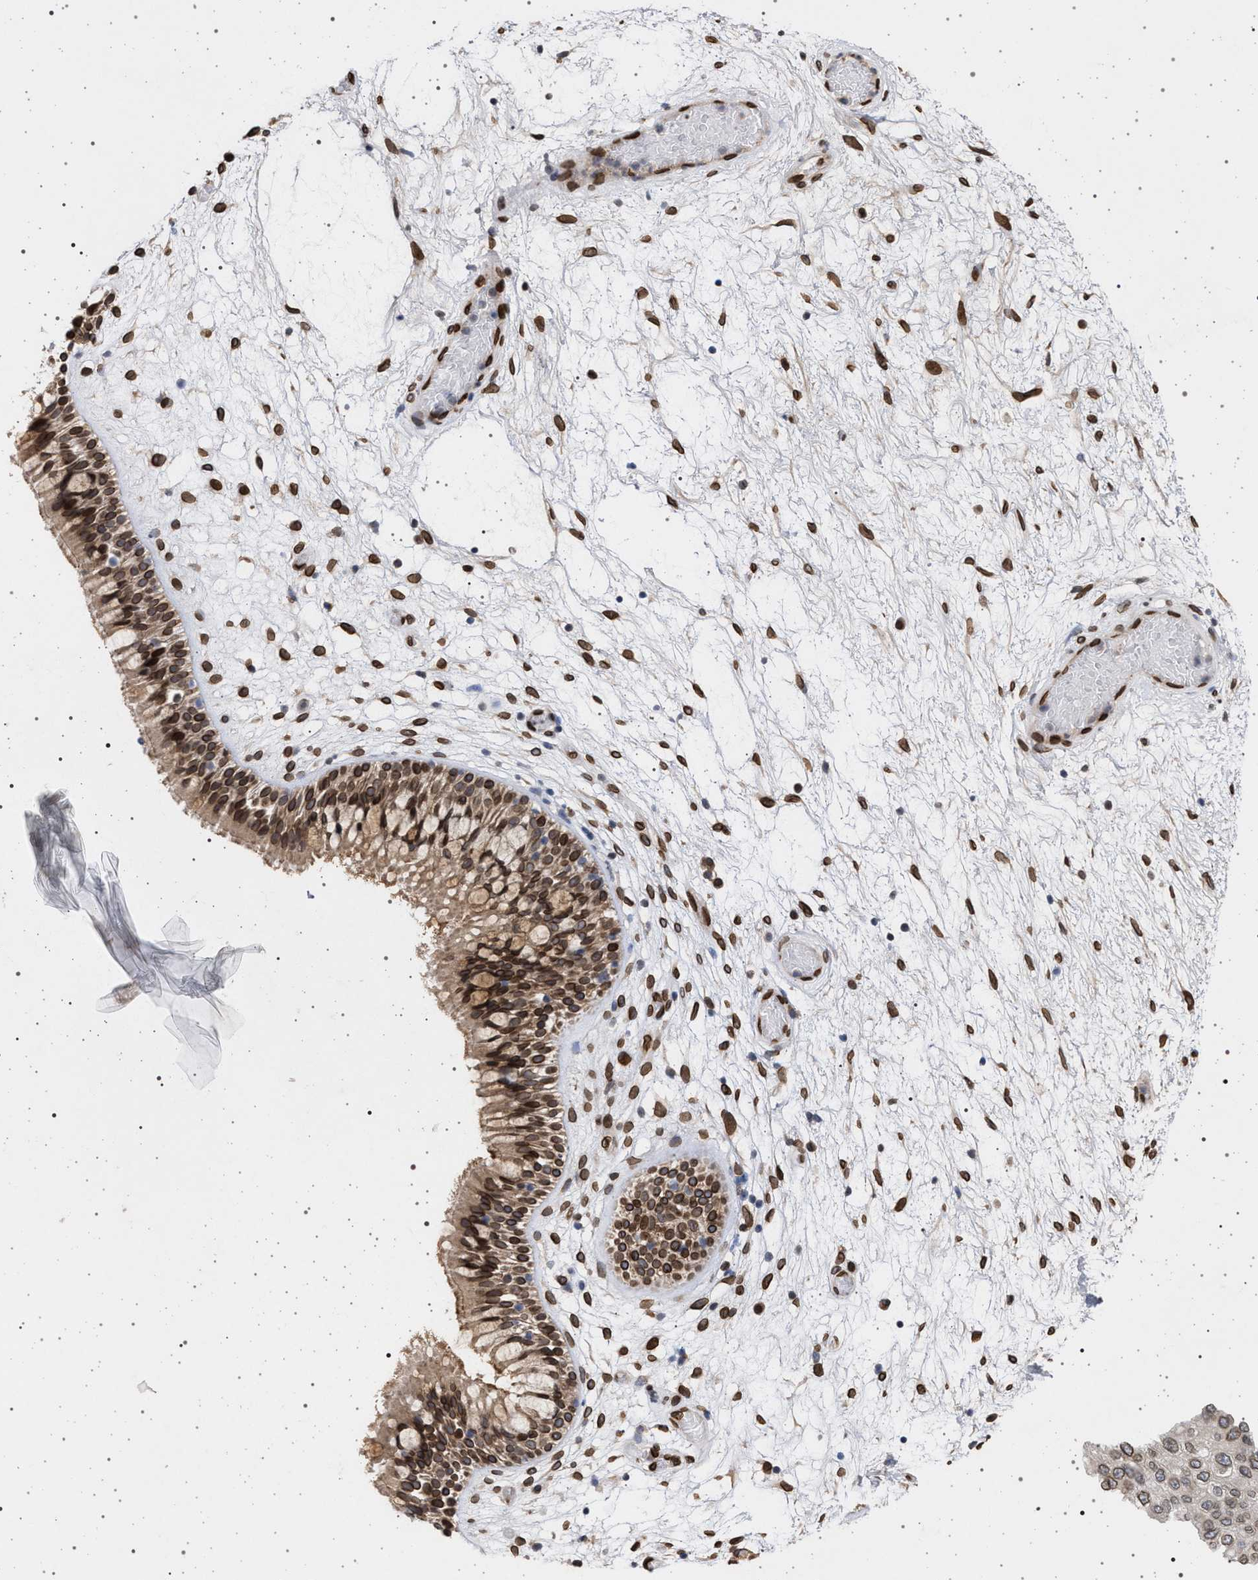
{"staining": {"intensity": "strong", "quantity": ">75%", "location": "cytoplasmic/membranous,nuclear"}, "tissue": "nasopharynx", "cell_type": "Respiratory epithelial cells", "image_type": "normal", "snomed": [{"axis": "morphology", "description": "Normal tissue, NOS"}, {"axis": "morphology", "description": "Inflammation, NOS"}, {"axis": "topography", "description": "Nasopharynx"}], "caption": "Respiratory epithelial cells exhibit strong cytoplasmic/membranous,nuclear expression in about >75% of cells in unremarkable nasopharynx.", "gene": "ING2", "patient": {"sex": "male", "age": 48}}